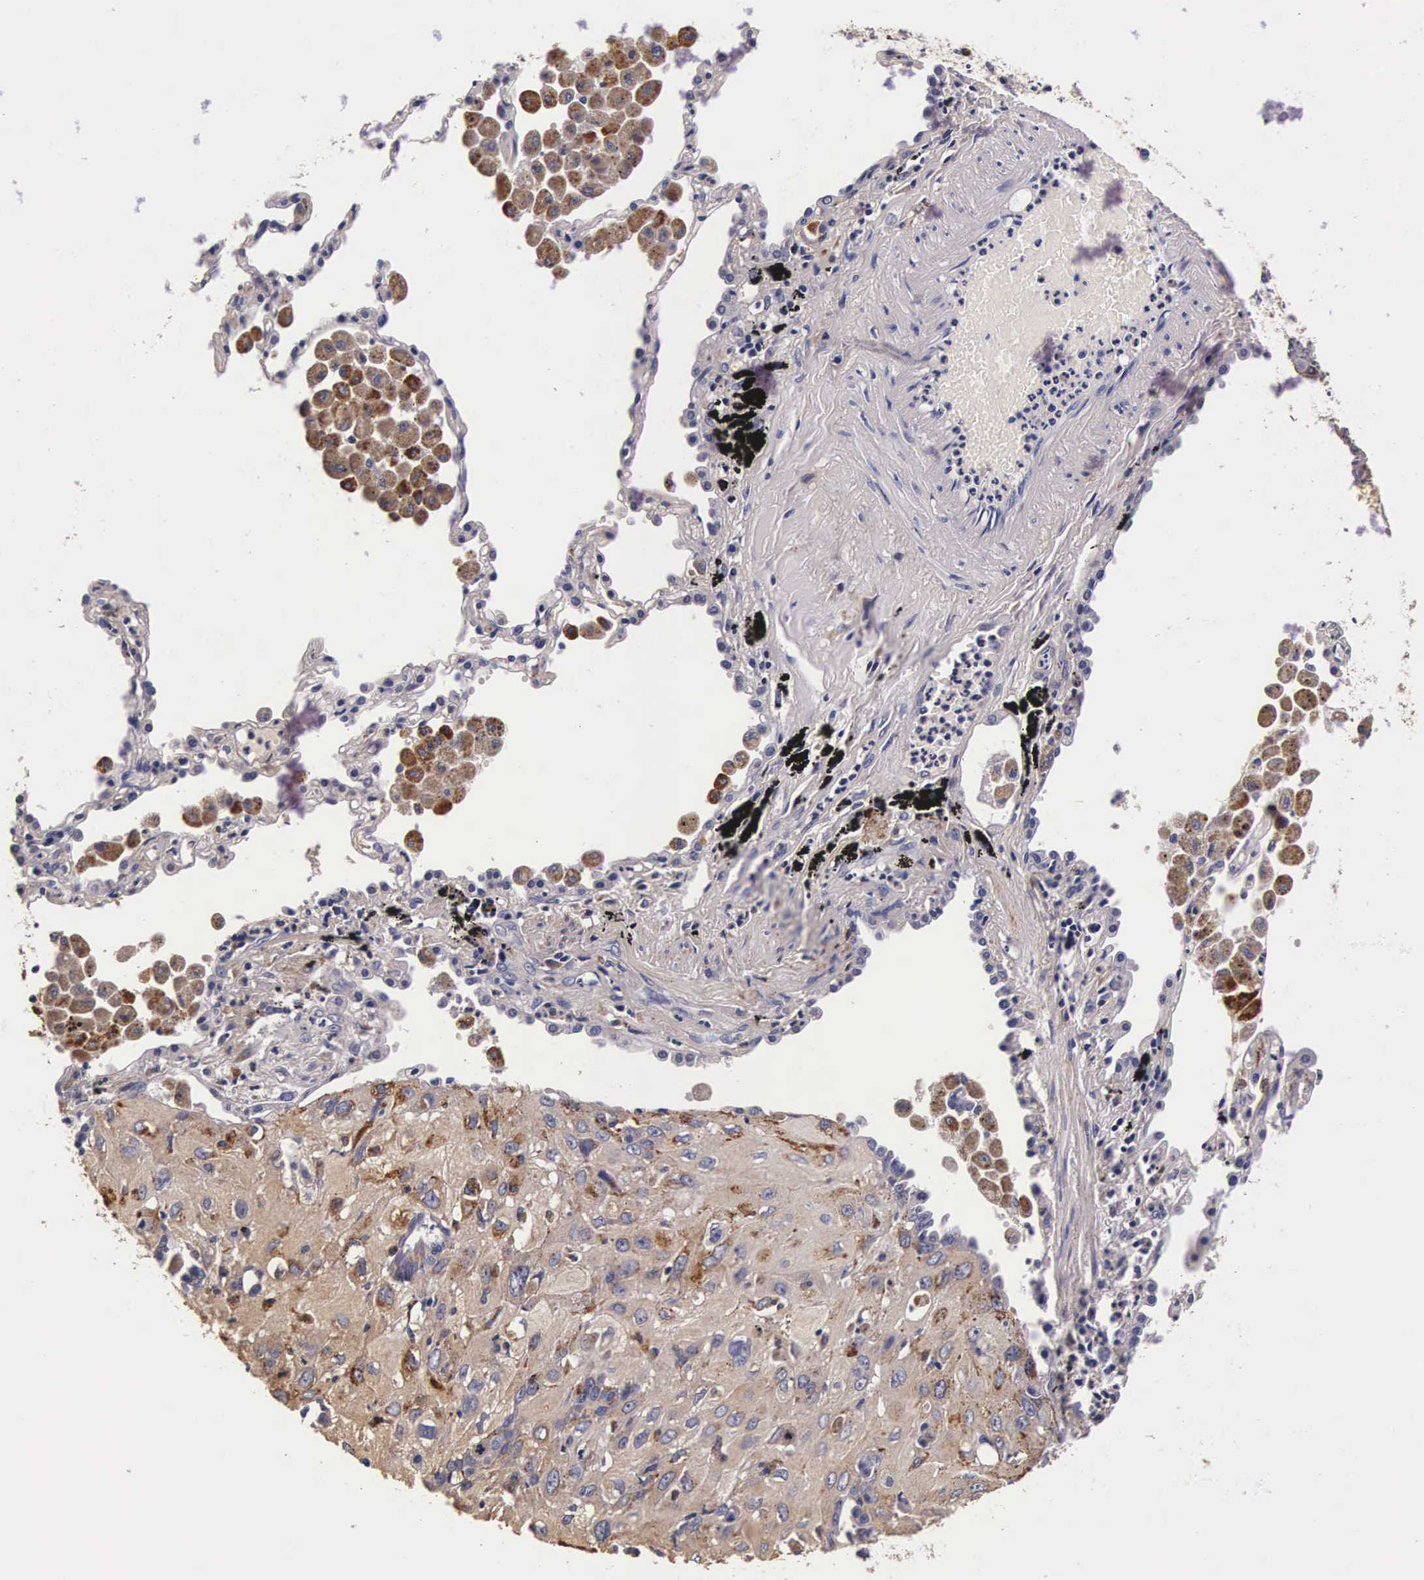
{"staining": {"intensity": "weak", "quantity": "25%-75%", "location": "cytoplasmic/membranous"}, "tissue": "lung cancer", "cell_type": "Tumor cells", "image_type": "cancer", "snomed": [{"axis": "morphology", "description": "Squamous cell carcinoma, NOS"}, {"axis": "topography", "description": "Lung"}], "caption": "Immunohistochemical staining of human lung cancer exhibits weak cytoplasmic/membranous protein positivity in about 25%-75% of tumor cells.", "gene": "CTSB", "patient": {"sex": "male", "age": 71}}